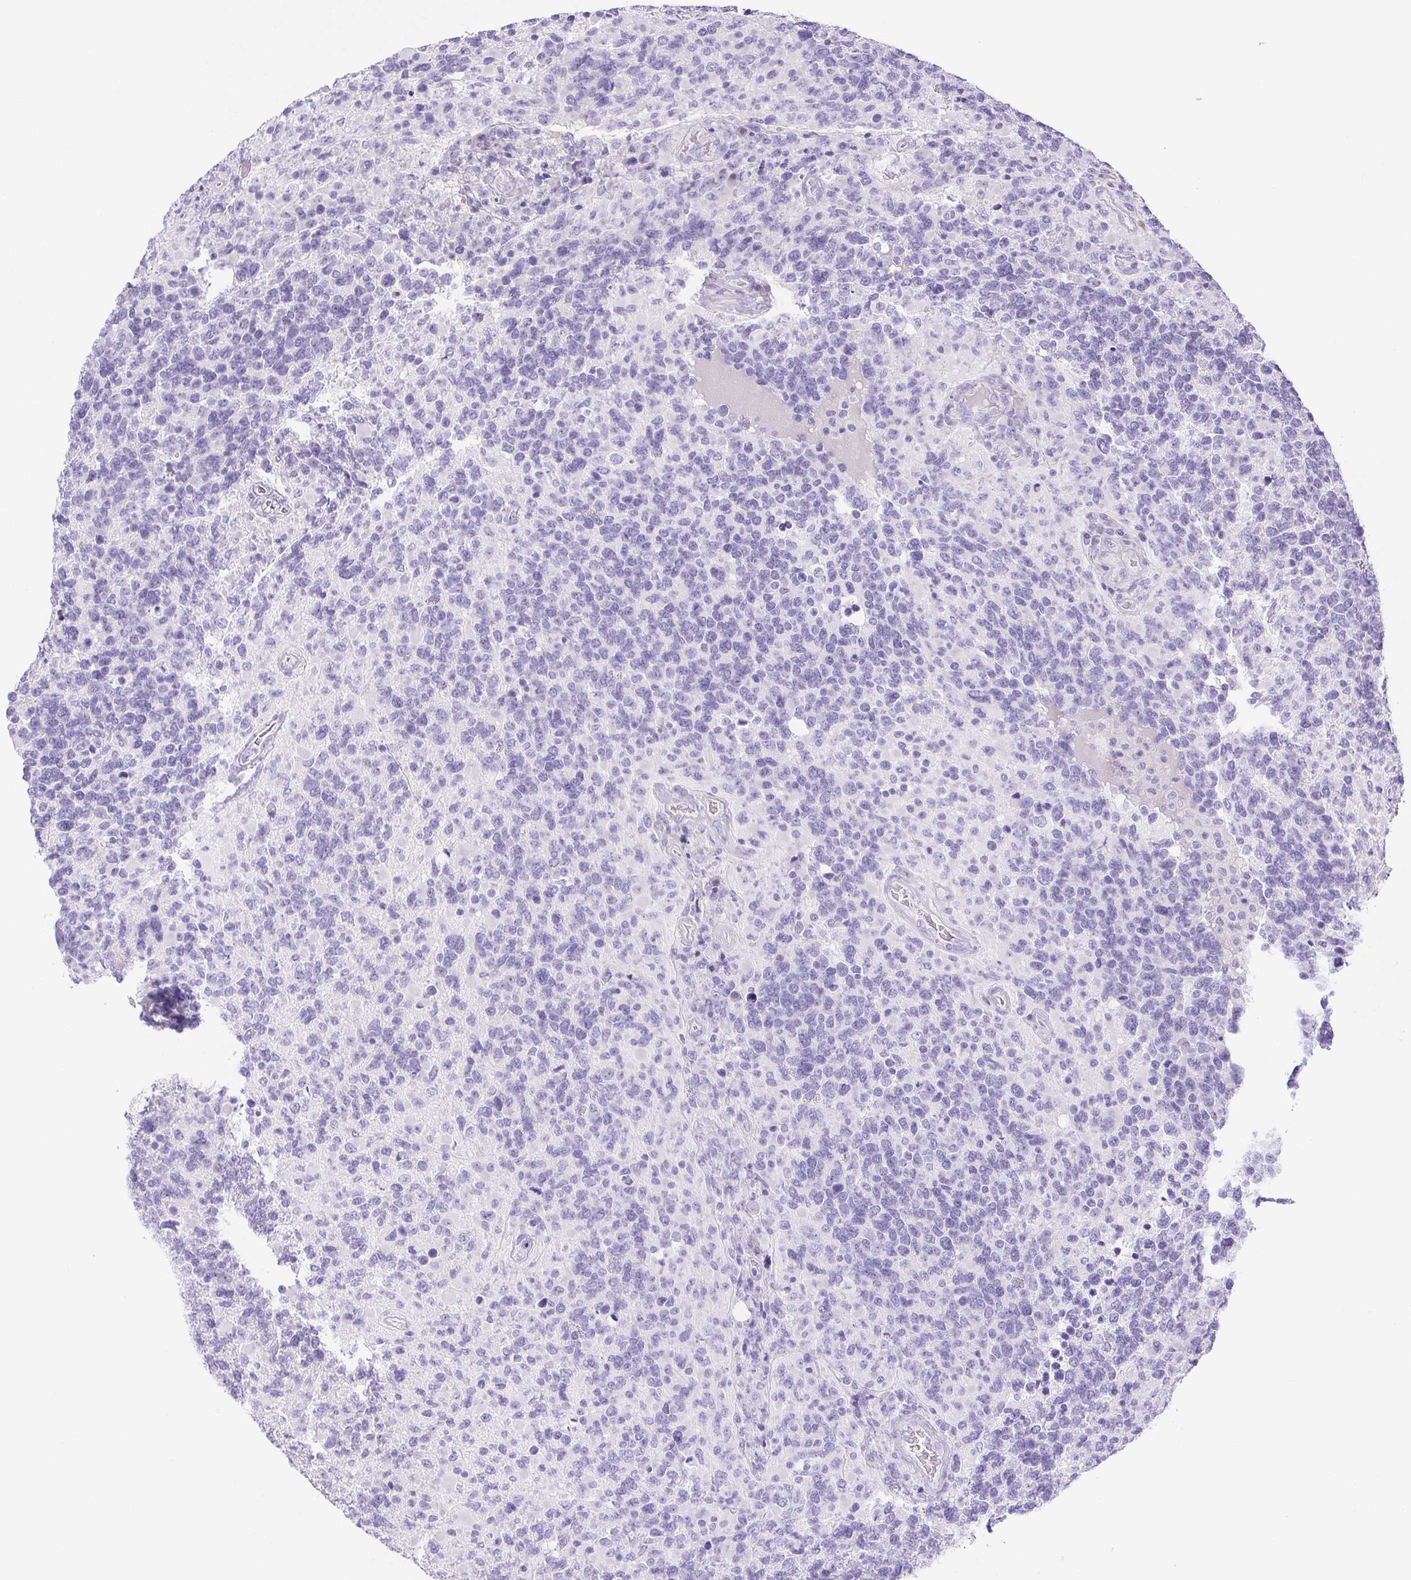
{"staining": {"intensity": "negative", "quantity": "none", "location": "none"}, "tissue": "glioma", "cell_type": "Tumor cells", "image_type": "cancer", "snomed": [{"axis": "morphology", "description": "Glioma, malignant, High grade"}, {"axis": "topography", "description": "Brain"}], "caption": "The histopathology image shows no staining of tumor cells in glioma. (Immunohistochemistry (ihc), brightfield microscopy, high magnification).", "gene": "PAPPA2", "patient": {"sex": "female", "age": 40}}